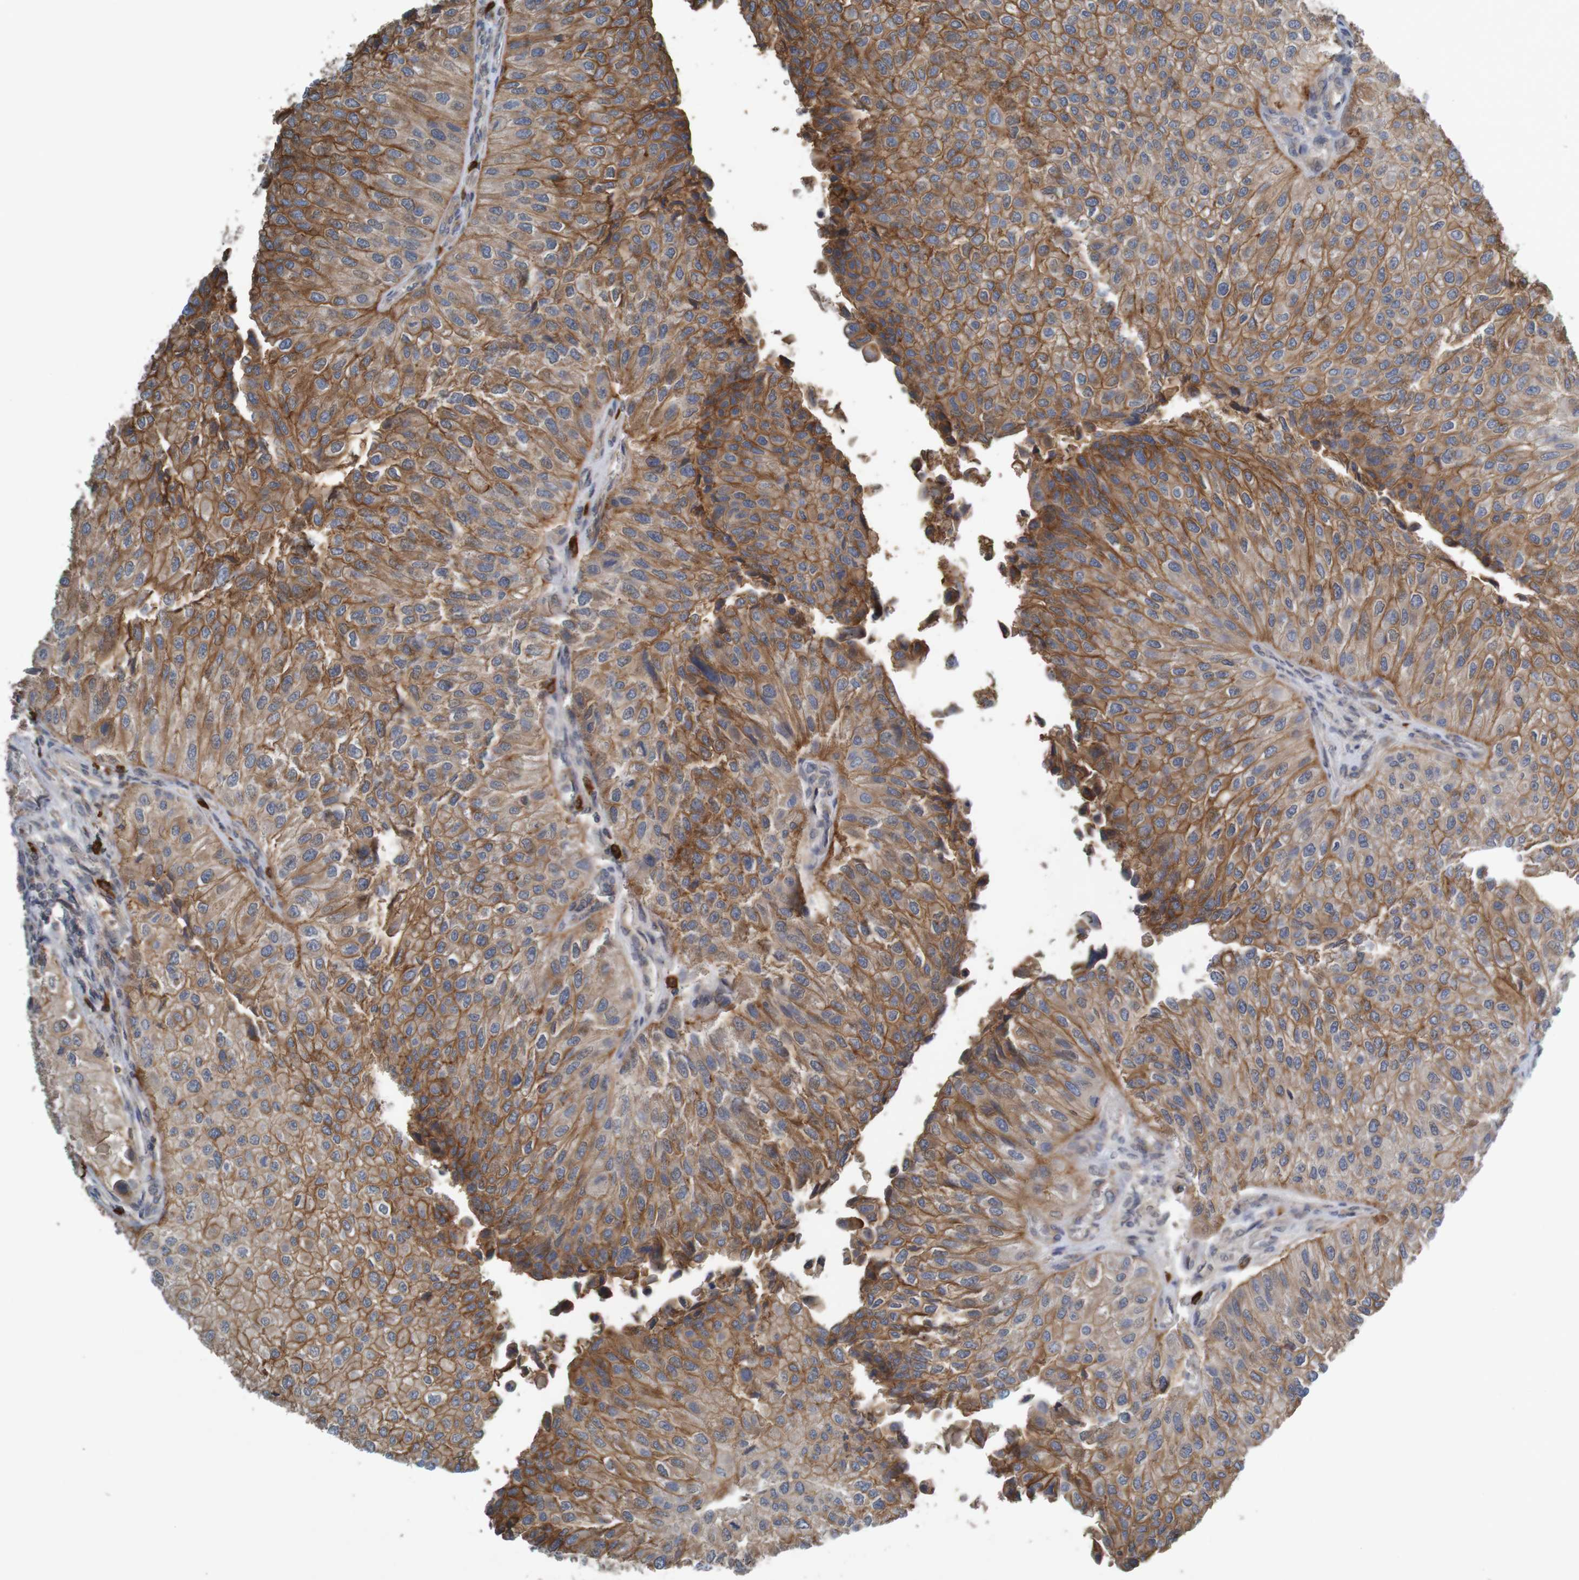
{"staining": {"intensity": "moderate", "quantity": ">75%", "location": "cytoplasmic/membranous"}, "tissue": "urothelial cancer", "cell_type": "Tumor cells", "image_type": "cancer", "snomed": [{"axis": "morphology", "description": "Urothelial carcinoma, High grade"}, {"axis": "topography", "description": "Kidney"}, {"axis": "topography", "description": "Urinary bladder"}], "caption": "A brown stain highlights moderate cytoplasmic/membranous positivity of a protein in human urothelial cancer tumor cells. Ihc stains the protein in brown and the nuclei are stained blue.", "gene": "B3GAT2", "patient": {"sex": "male", "age": 77}}